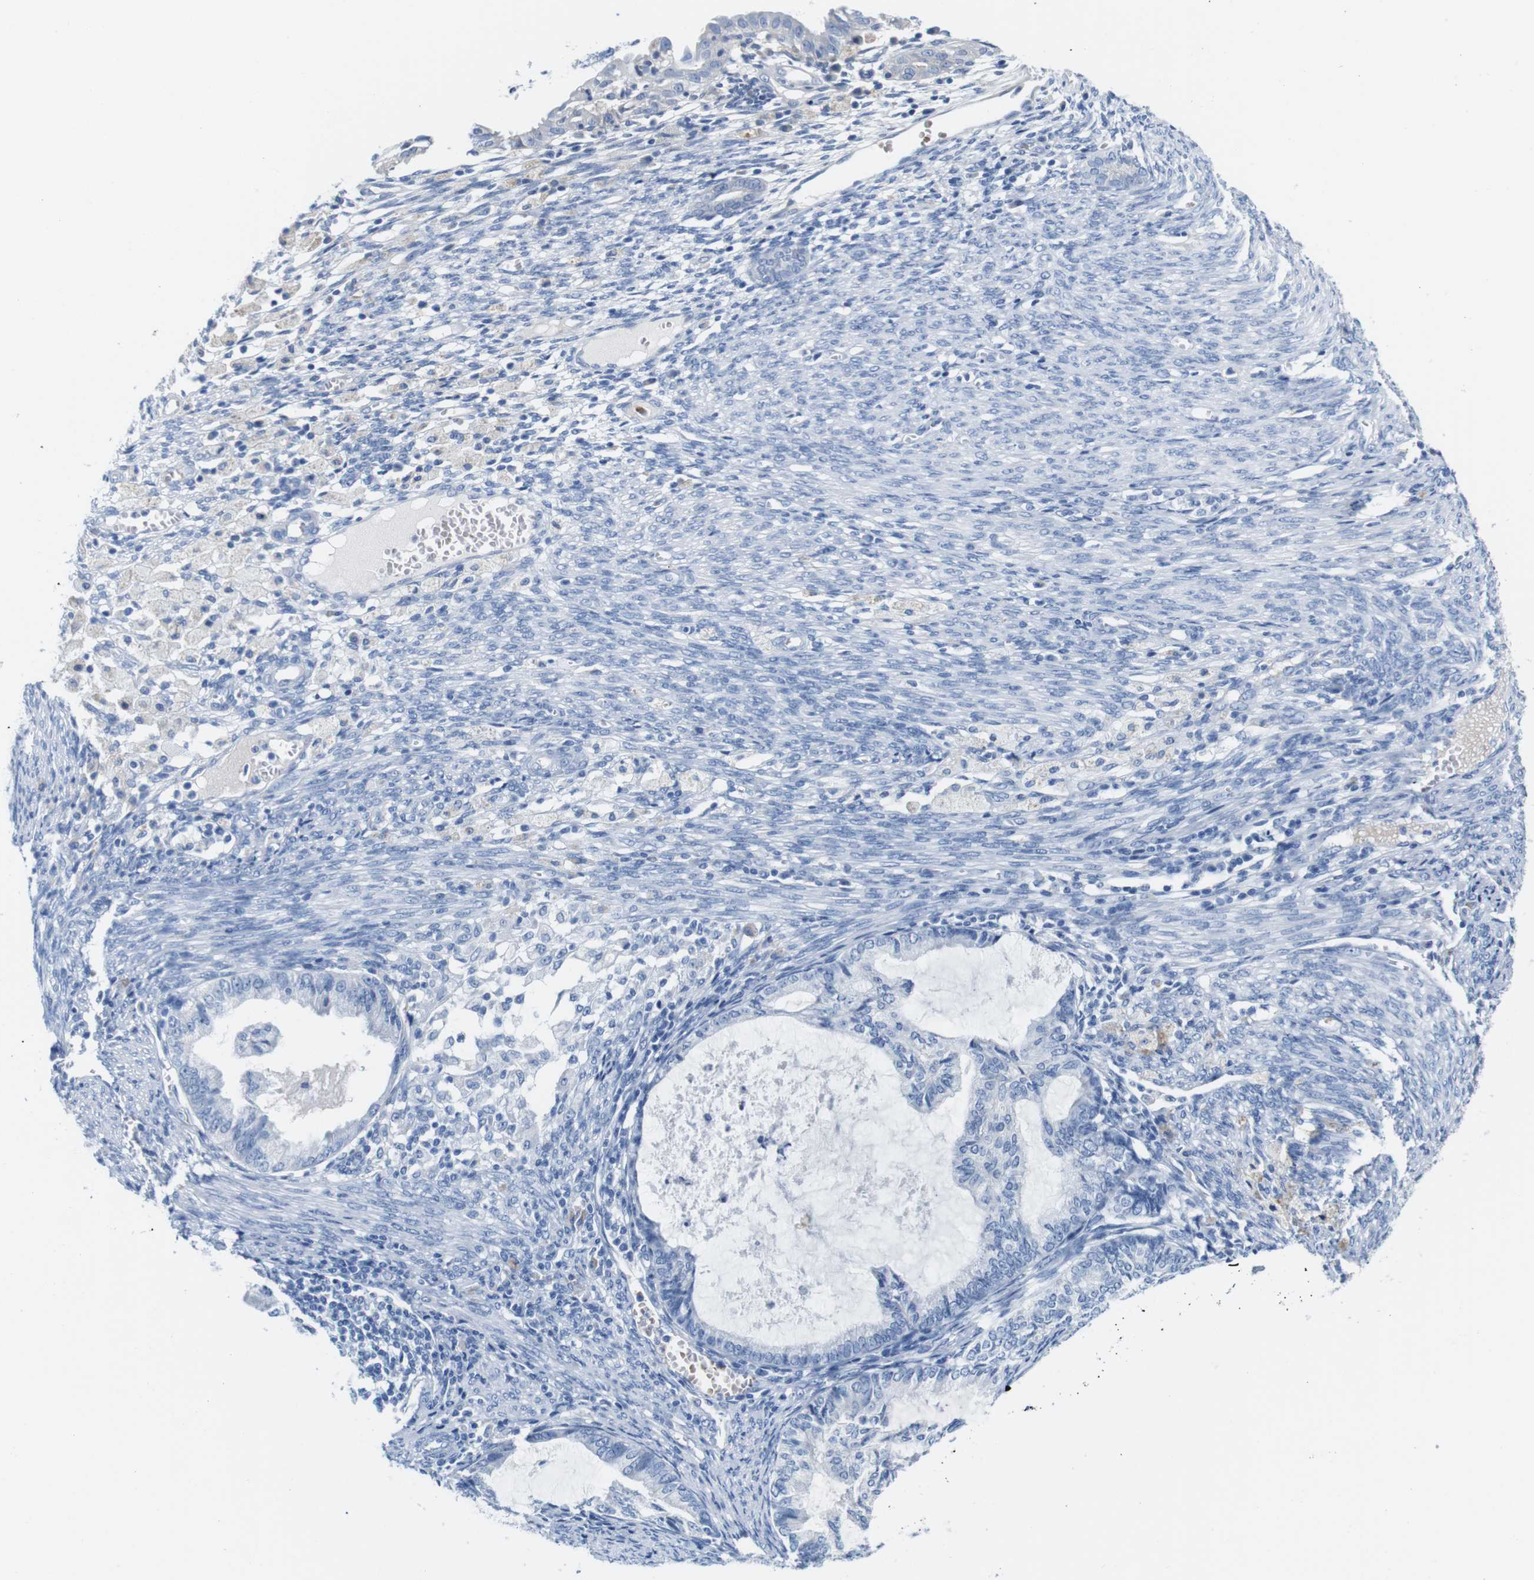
{"staining": {"intensity": "negative", "quantity": "none", "location": "none"}, "tissue": "cervical cancer", "cell_type": "Tumor cells", "image_type": "cancer", "snomed": [{"axis": "morphology", "description": "Normal tissue, NOS"}, {"axis": "morphology", "description": "Adenocarcinoma, NOS"}, {"axis": "topography", "description": "Cervix"}, {"axis": "topography", "description": "Endometrium"}], "caption": "Tumor cells are negative for protein expression in human cervical cancer (adenocarcinoma). Brightfield microscopy of IHC stained with DAB (3,3'-diaminobenzidine) (brown) and hematoxylin (blue), captured at high magnification.", "gene": "IGSF8", "patient": {"sex": "female", "age": 86}}